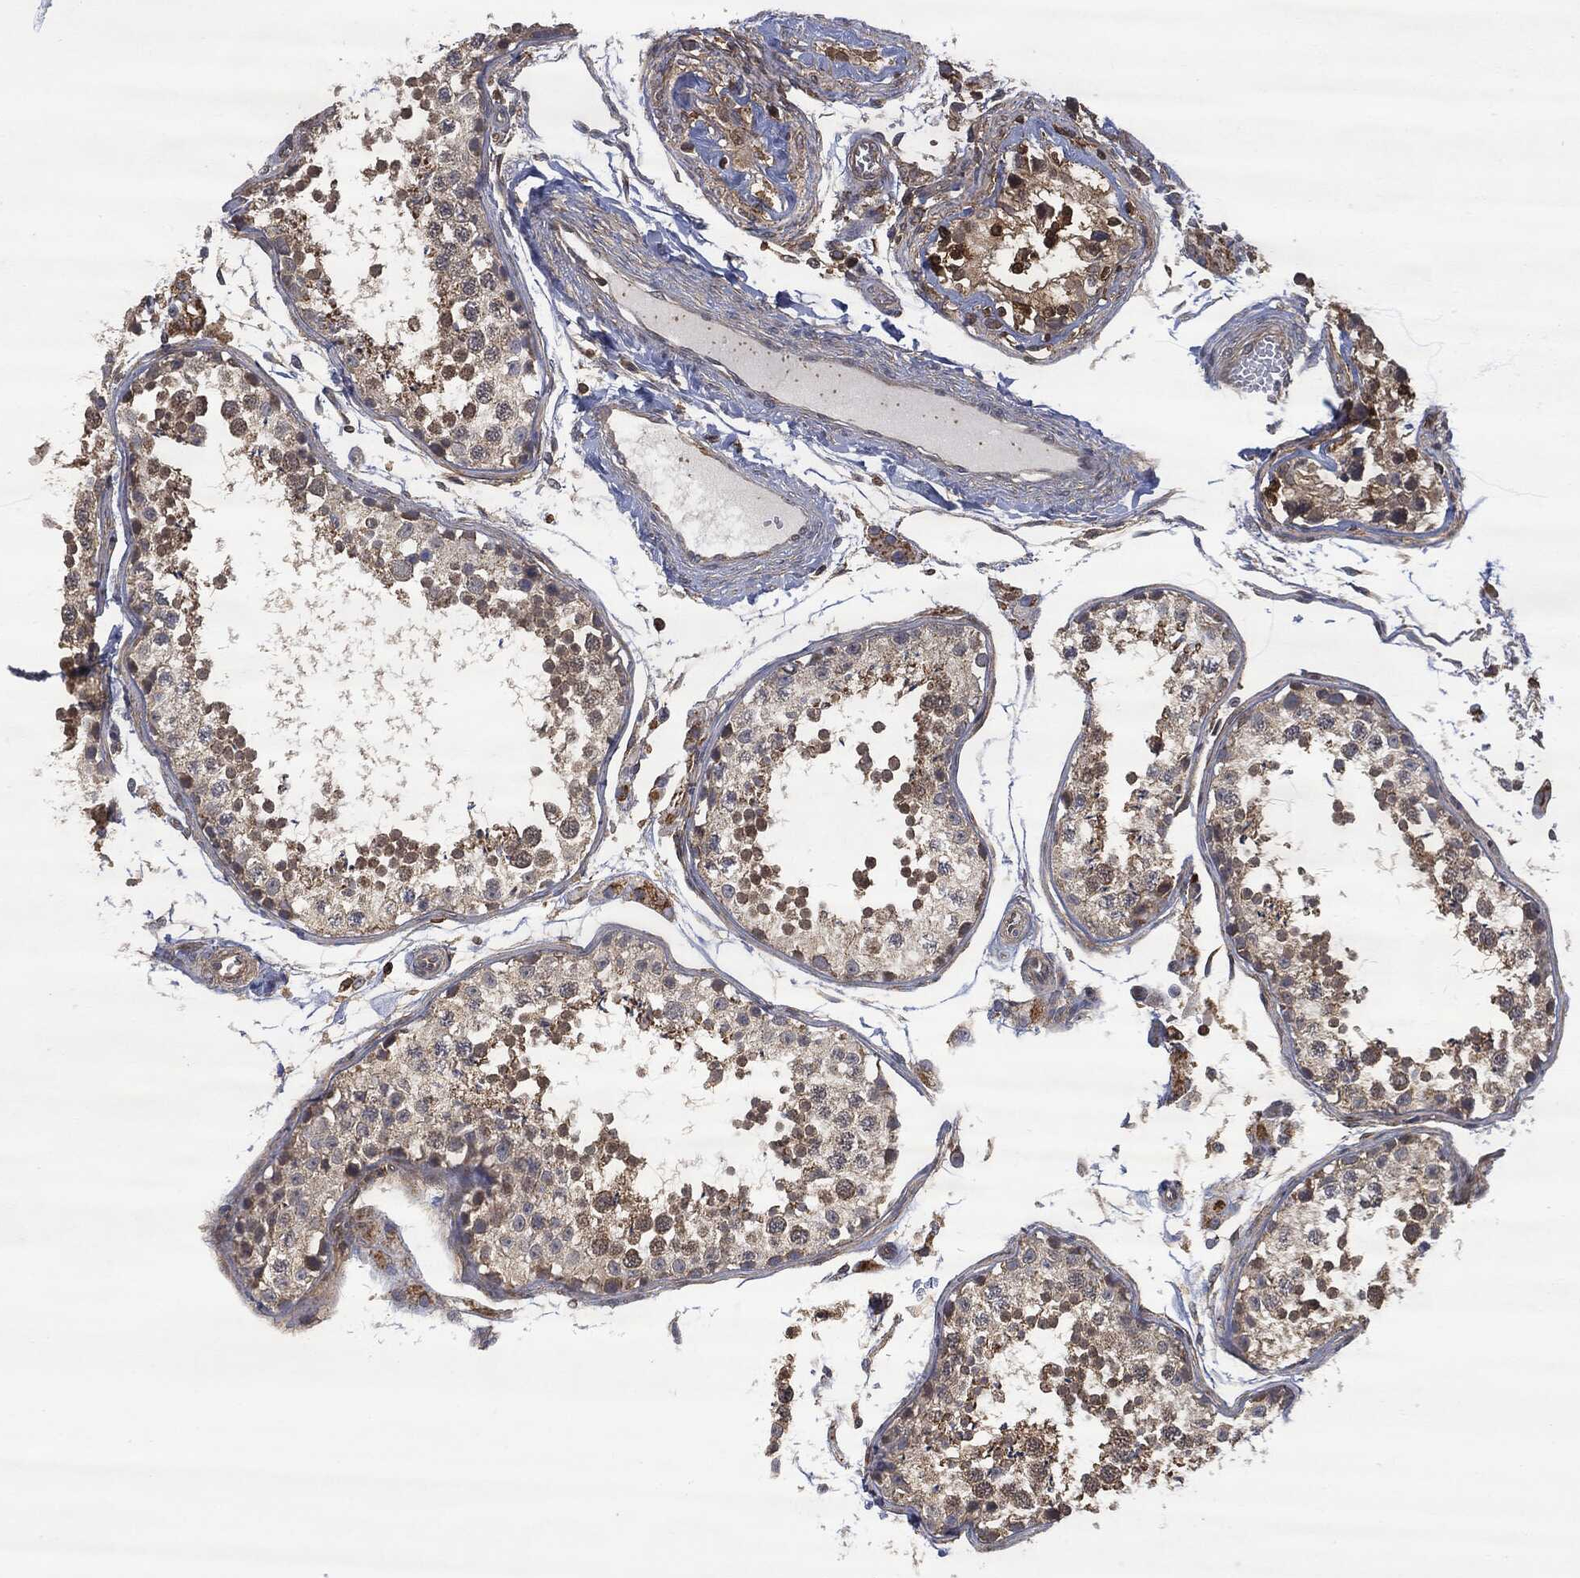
{"staining": {"intensity": "strong", "quantity": "25%-75%", "location": "cytoplasmic/membranous,nuclear"}, "tissue": "testis", "cell_type": "Cells in seminiferous ducts", "image_type": "normal", "snomed": [{"axis": "morphology", "description": "Normal tissue, NOS"}, {"axis": "topography", "description": "Testis"}], "caption": "High-magnification brightfield microscopy of benign testis stained with DAB (brown) and counterstained with hematoxylin (blue). cells in seminiferous ducts exhibit strong cytoplasmic/membranous,nuclear expression is present in about25%-75% of cells.", "gene": "PSMB10", "patient": {"sex": "male", "age": 29}}